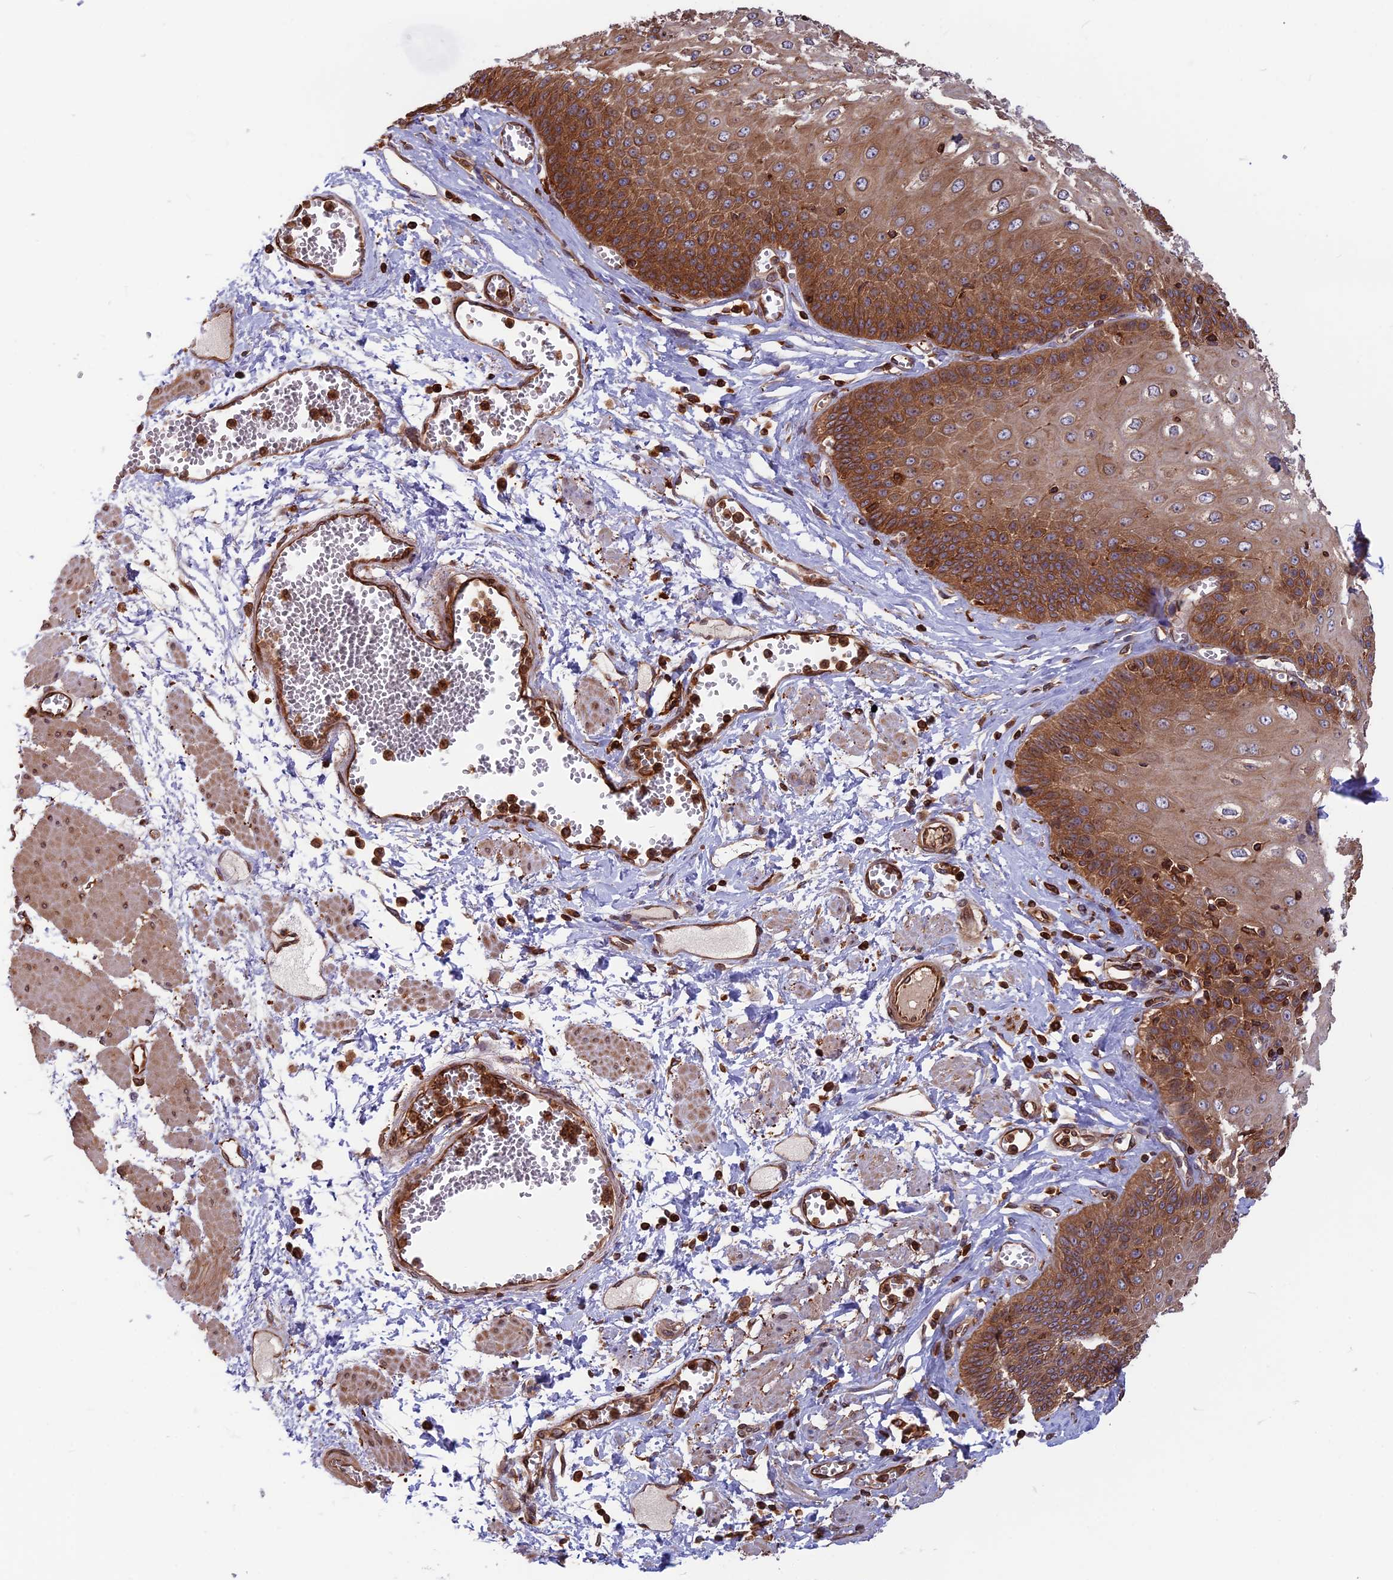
{"staining": {"intensity": "strong", "quantity": ">75%", "location": "cytoplasmic/membranous"}, "tissue": "esophagus", "cell_type": "Squamous epithelial cells", "image_type": "normal", "snomed": [{"axis": "morphology", "description": "Normal tissue, NOS"}, {"axis": "topography", "description": "Esophagus"}], "caption": "A high amount of strong cytoplasmic/membranous positivity is identified in approximately >75% of squamous epithelial cells in unremarkable esophagus.", "gene": "WDR1", "patient": {"sex": "male", "age": 60}}